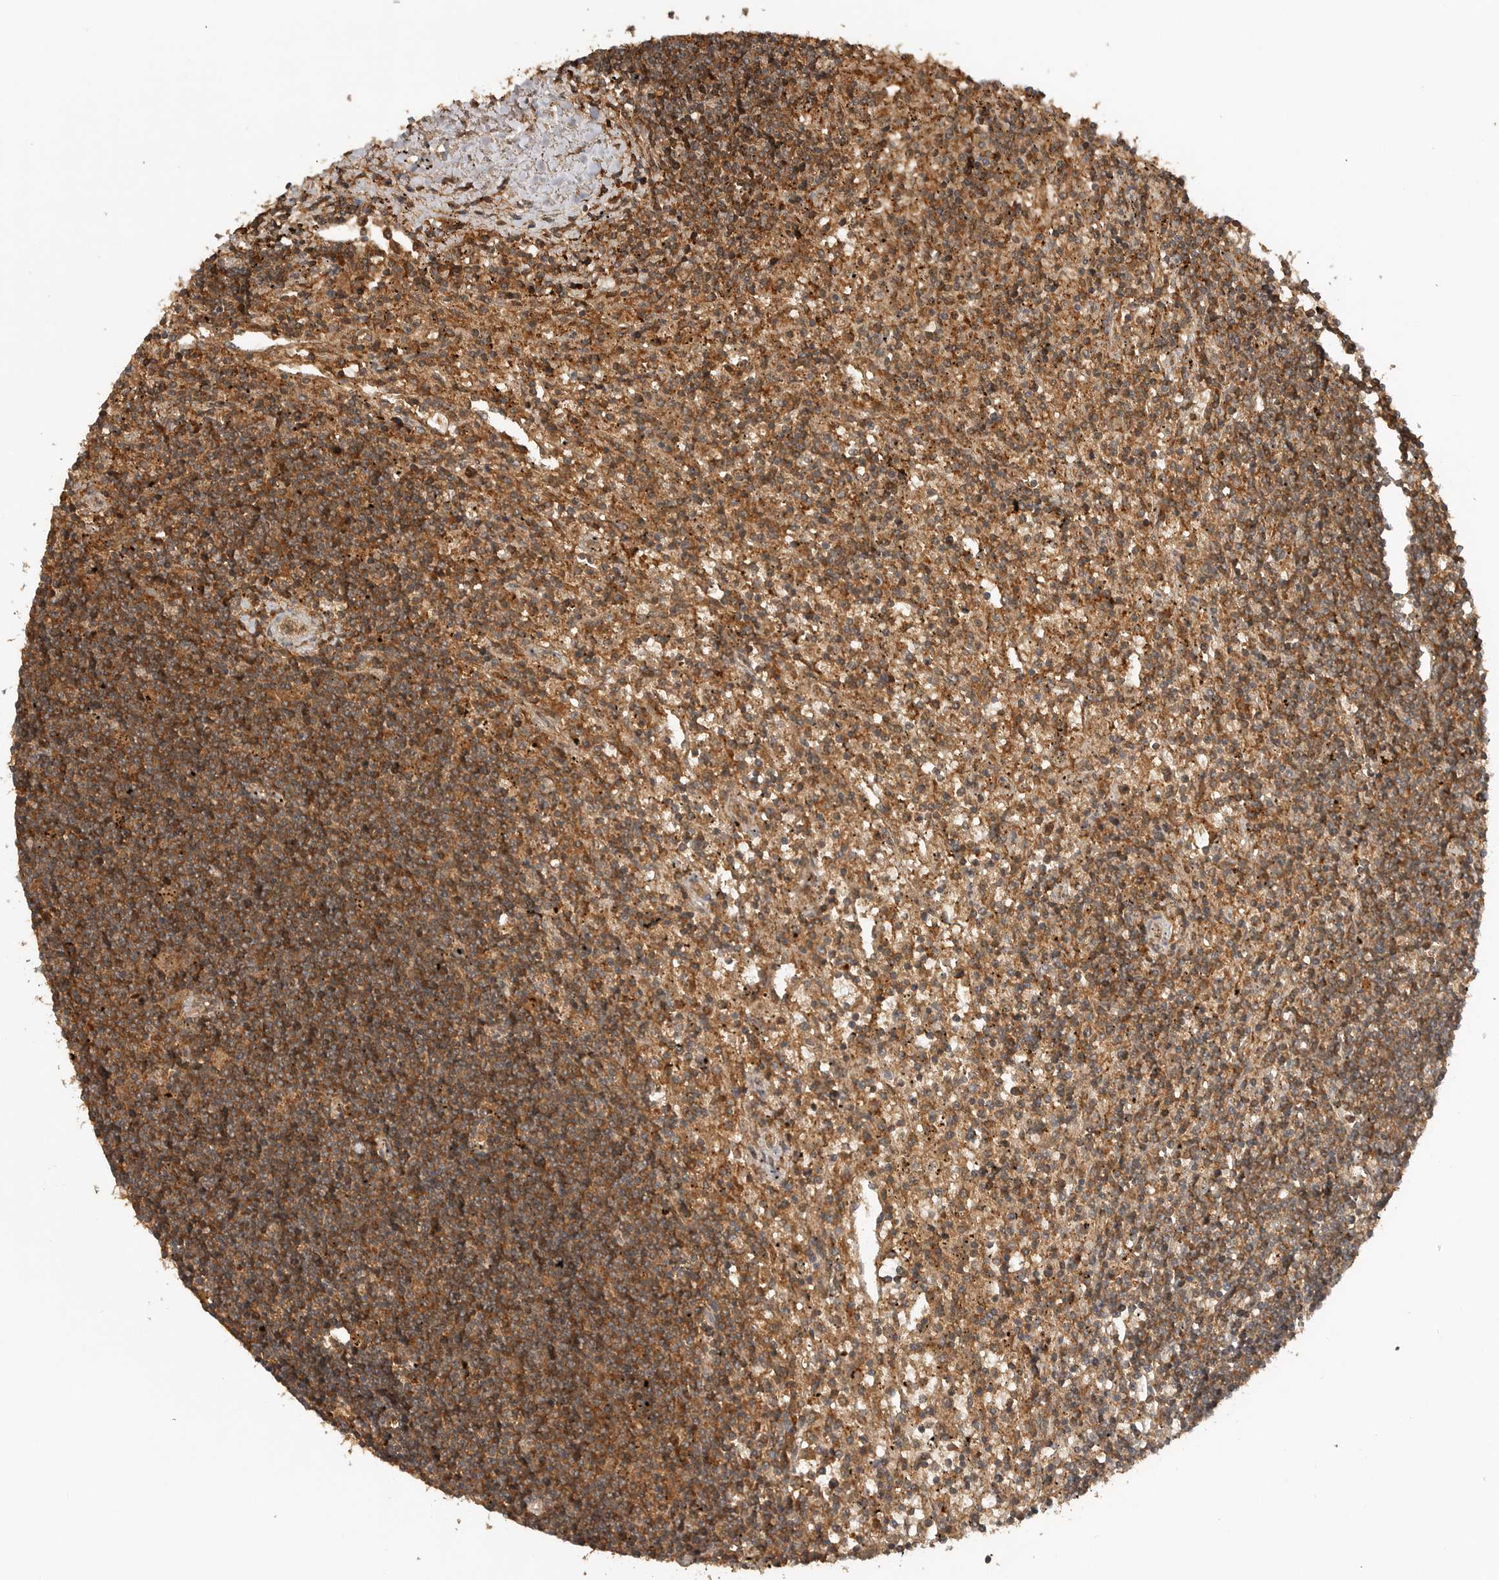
{"staining": {"intensity": "moderate", "quantity": ">75%", "location": "cytoplasmic/membranous,nuclear"}, "tissue": "lymphoma", "cell_type": "Tumor cells", "image_type": "cancer", "snomed": [{"axis": "morphology", "description": "Malignant lymphoma, non-Hodgkin's type, Low grade"}, {"axis": "topography", "description": "Spleen"}], "caption": "Malignant lymphoma, non-Hodgkin's type (low-grade) was stained to show a protein in brown. There is medium levels of moderate cytoplasmic/membranous and nuclear staining in about >75% of tumor cells.", "gene": "ICOSLG", "patient": {"sex": "male", "age": 76}}